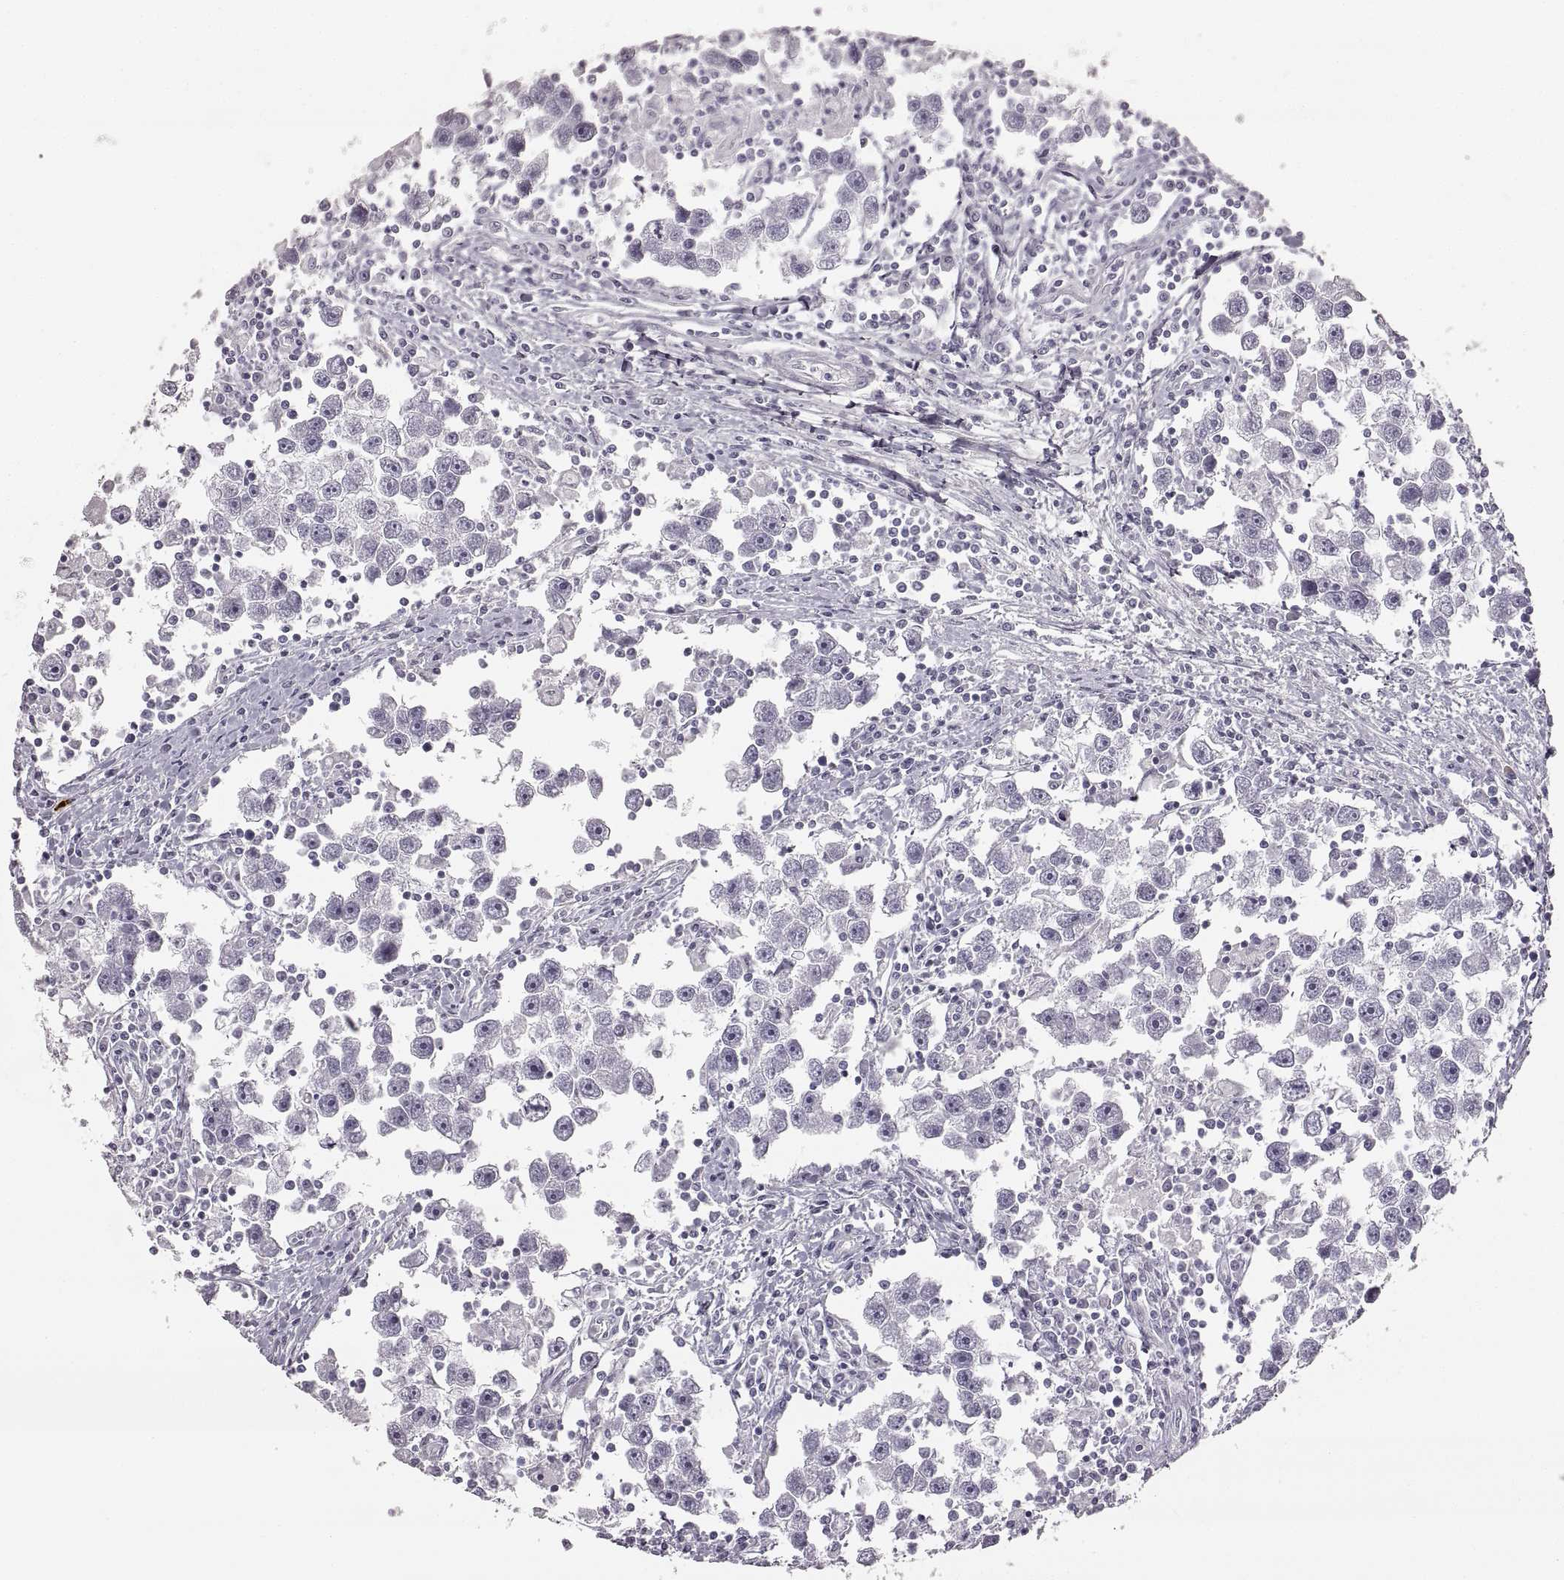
{"staining": {"intensity": "negative", "quantity": "none", "location": "none"}, "tissue": "testis cancer", "cell_type": "Tumor cells", "image_type": "cancer", "snomed": [{"axis": "morphology", "description": "Seminoma, NOS"}, {"axis": "topography", "description": "Testis"}], "caption": "Image shows no significant protein staining in tumor cells of testis cancer.", "gene": "RDH13", "patient": {"sex": "male", "age": 30}}